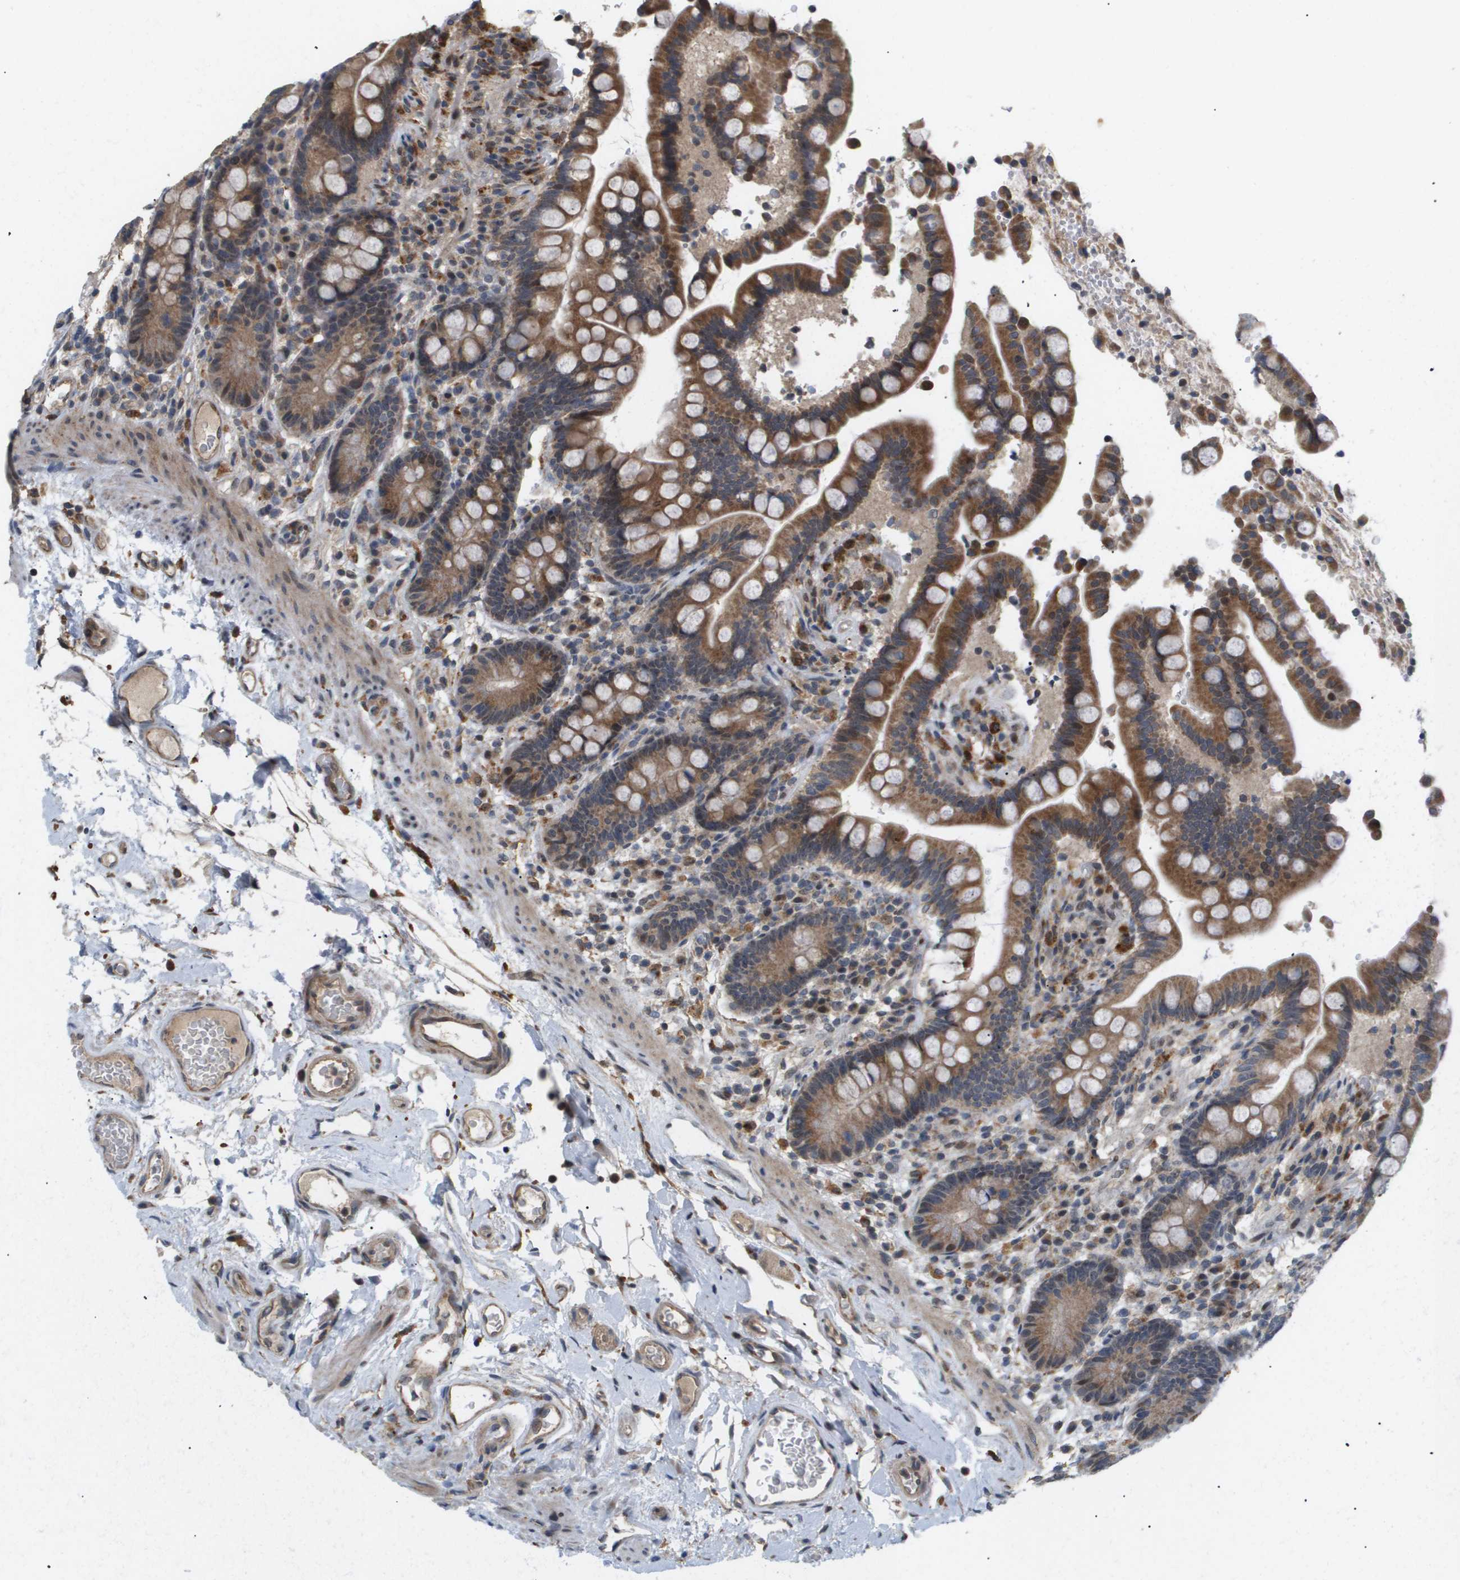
{"staining": {"intensity": "moderate", "quantity": ">75%", "location": "cytoplasmic/membranous"}, "tissue": "colon", "cell_type": "Endothelial cells", "image_type": "normal", "snomed": [{"axis": "morphology", "description": "Normal tissue, NOS"}, {"axis": "topography", "description": "Colon"}], "caption": "High-power microscopy captured an immunohistochemistry histopathology image of benign colon, revealing moderate cytoplasmic/membranous positivity in approximately >75% of endothelial cells. (IHC, brightfield microscopy, high magnification).", "gene": "PDGFB", "patient": {"sex": "male", "age": 73}}